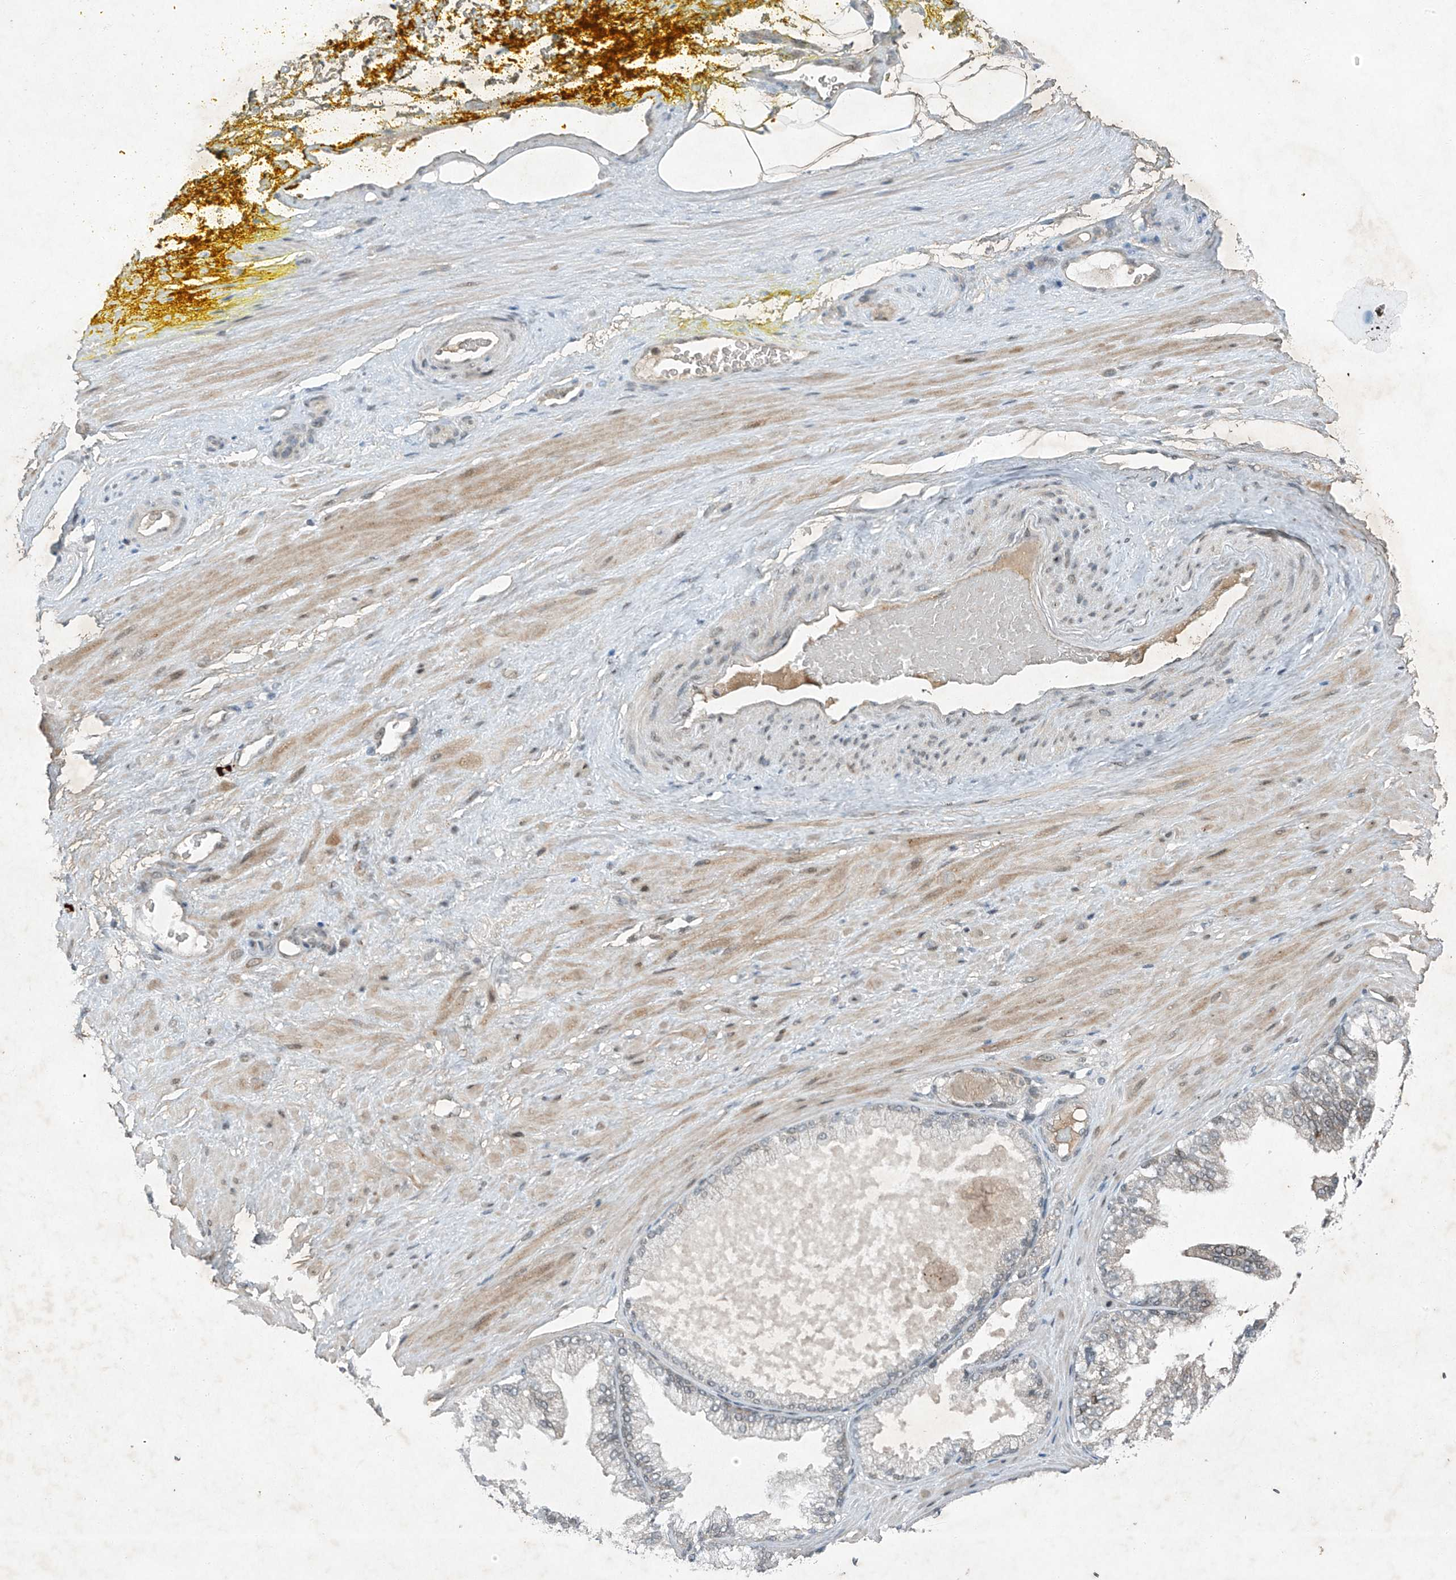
{"staining": {"intensity": "moderate", "quantity": ">75%", "location": "cytoplasmic/membranous"}, "tissue": "adipose tissue", "cell_type": "Adipocytes", "image_type": "normal", "snomed": [{"axis": "morphology", "description": "Normal tissue, NOS"}, {"axis": "morphology", "description": "Adenocarcinoma, Low grade"}, {"axis": "topography", "description": "Prostate"}, {"axis": "topography", "description": "Peripheral nerve tissue"}], "caption": "IHC staining of normal adipose tissue, which displays medium levels of moderate cytoplasmic/membranous expression in about >75% of adipocytes indicating moderate cytoplasmic/membranous protein positivity. The staining was performed using DAB (3,3'-diaminobenzidine) (brown) for protein detection and nuclei were counterstained in hematoxylin (blue).", "gene": "TAF8", "patient": {"sex": "male", "age": 63}}